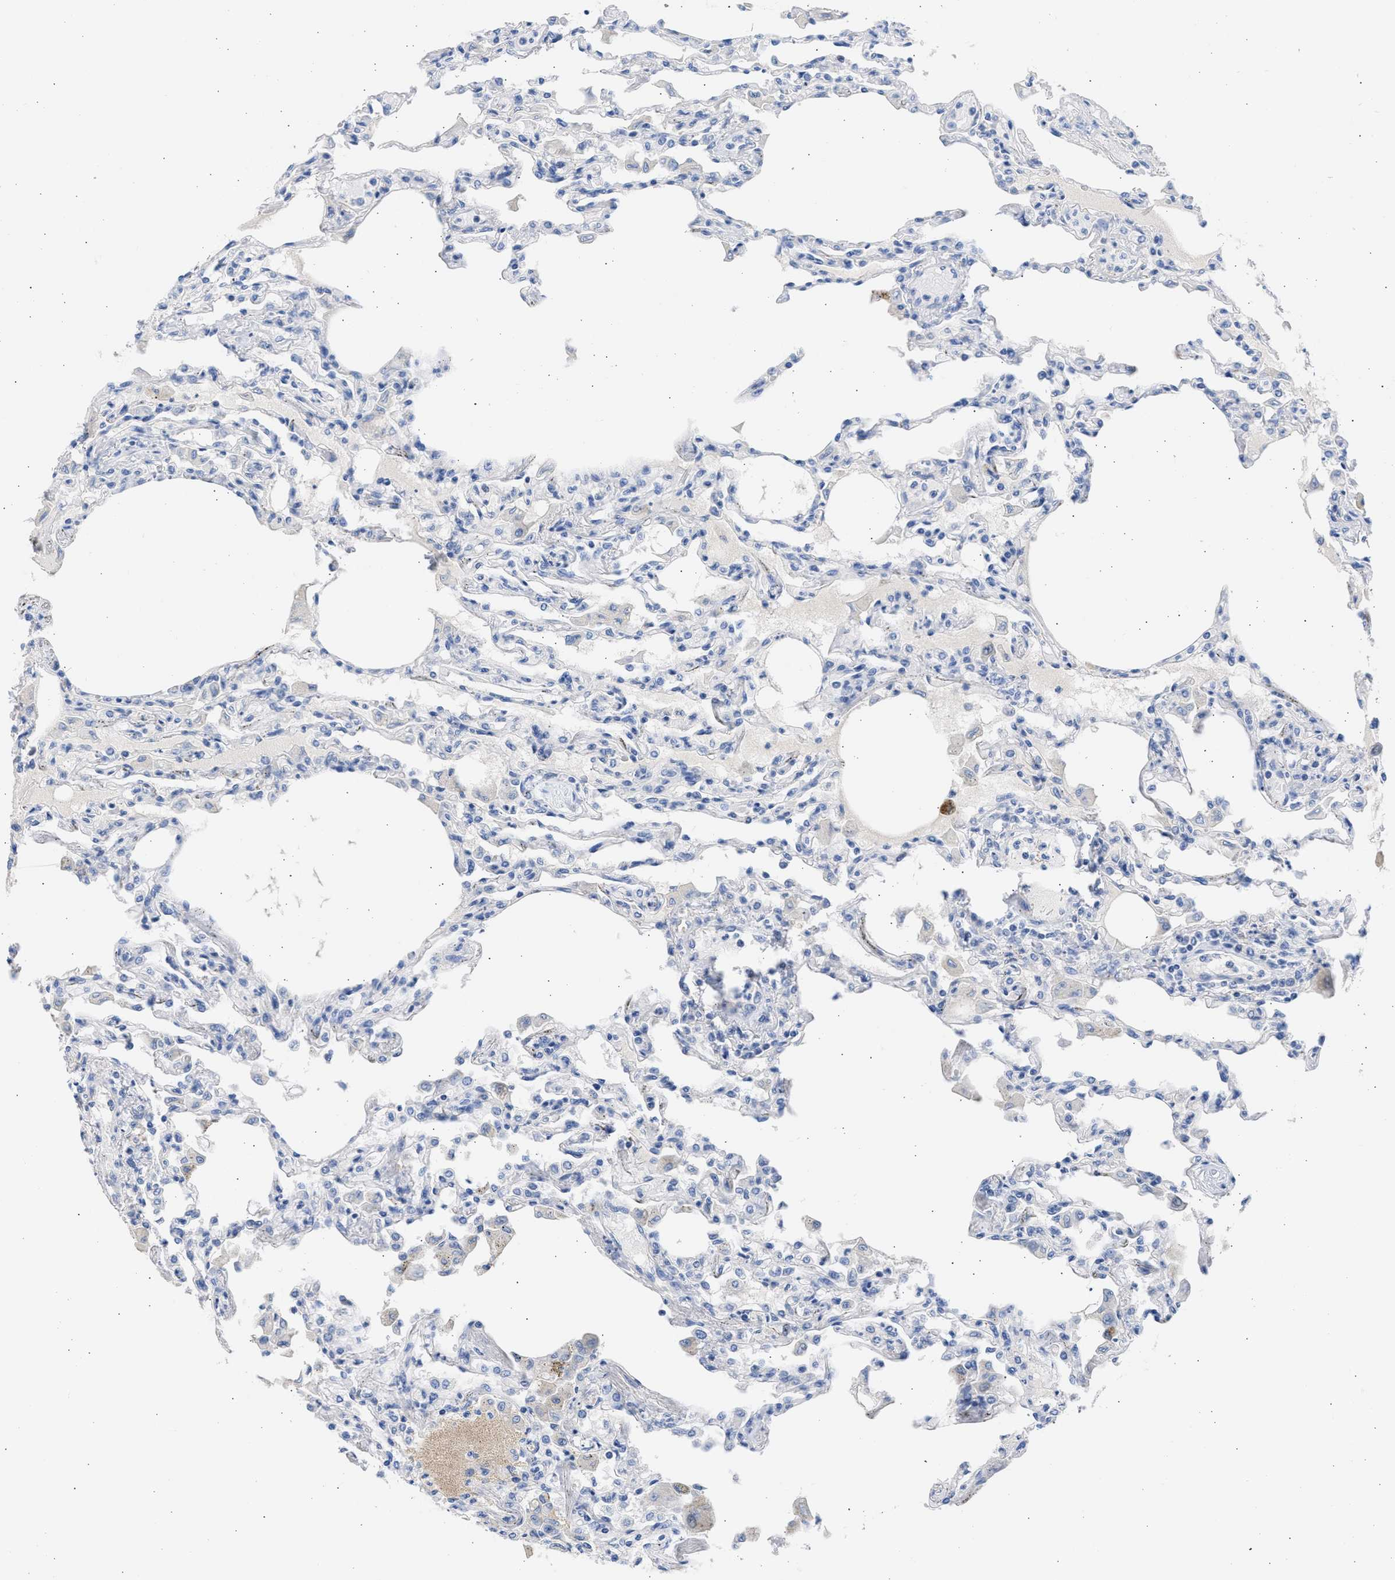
{"staining": {"intensity": "negative", "quantity": "none", "location": "none"}, "tissue": "lung", "cell_type": "Alveolar cells", "image_type": "normal", "snomed": [{"axis": "morphology", "description": "Normal tissue, NOS"}, {"axis": "topography", "description": "Bronchus"}, {"axis": "topography", "description": "Lung"}], "caption": "Immunohistochemistry (IHC) of normal human lung demonstrates no expression in alveolar cells.", "gene": "RSPH1", "patient": {"sex": "female", "age": 49}}